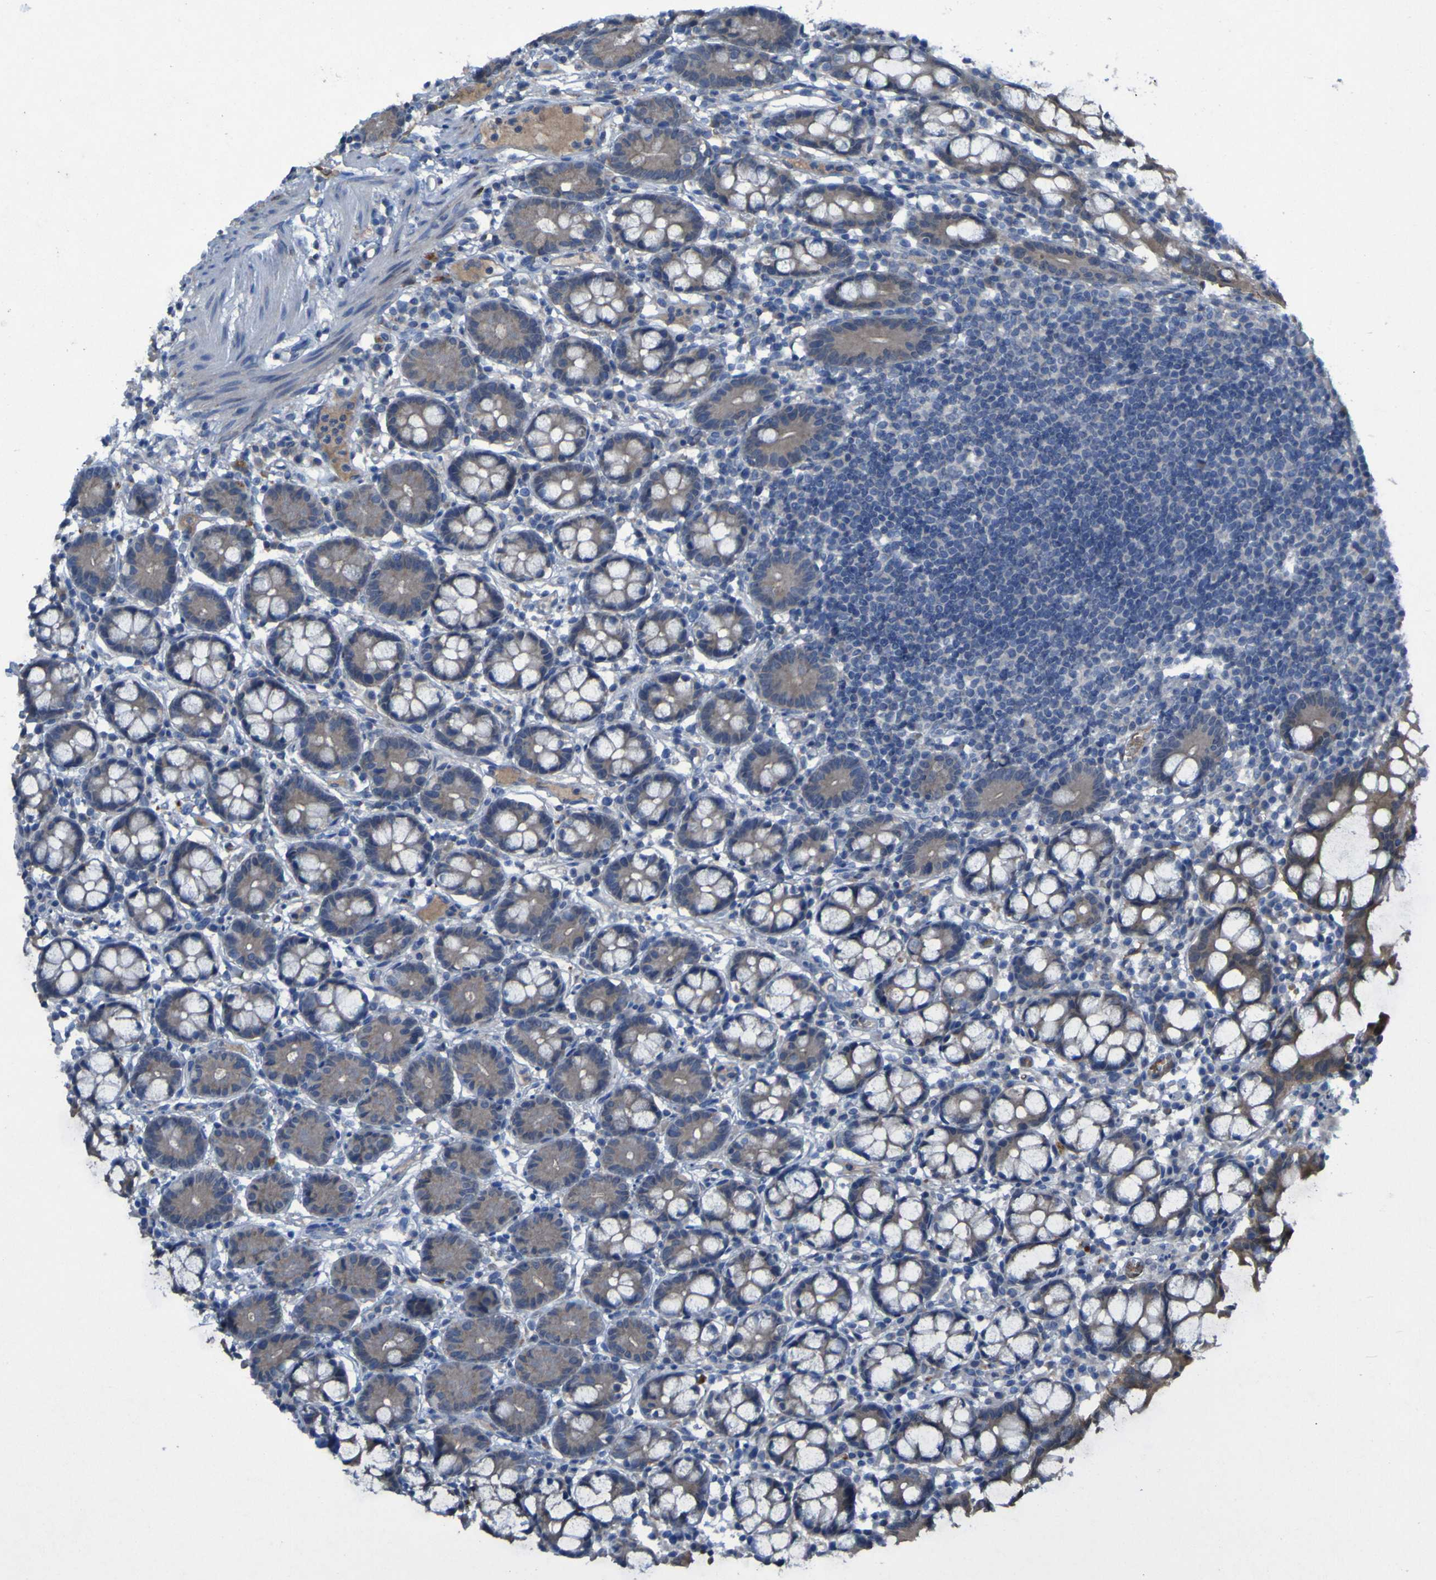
{"staining": {"intensity": "moderate", "quantity": ">75%", "location": "cytoplasmic/membranous"}, "tissue": "small intestine", "cell_type": "Glandular cells", "image_type": "normal", "snomed": [{"axis": "morphology", "description": "Normal tissue, NOS"}, {"axis": "morphology", "description": "Cystadenocarcinoma, serous, Metastatic site"}, {"axis": "topography", "description": "Small intestine"}], "caption": "Immunohistochemical staining of benign small intestine reveals medium levels of moderate cytoplasmic/membranous positivity in about >75% of glandular cells. Nuclei are stained in blue.", "gene": "SGK2", "patient": {"sex": "female", "age": 61}}